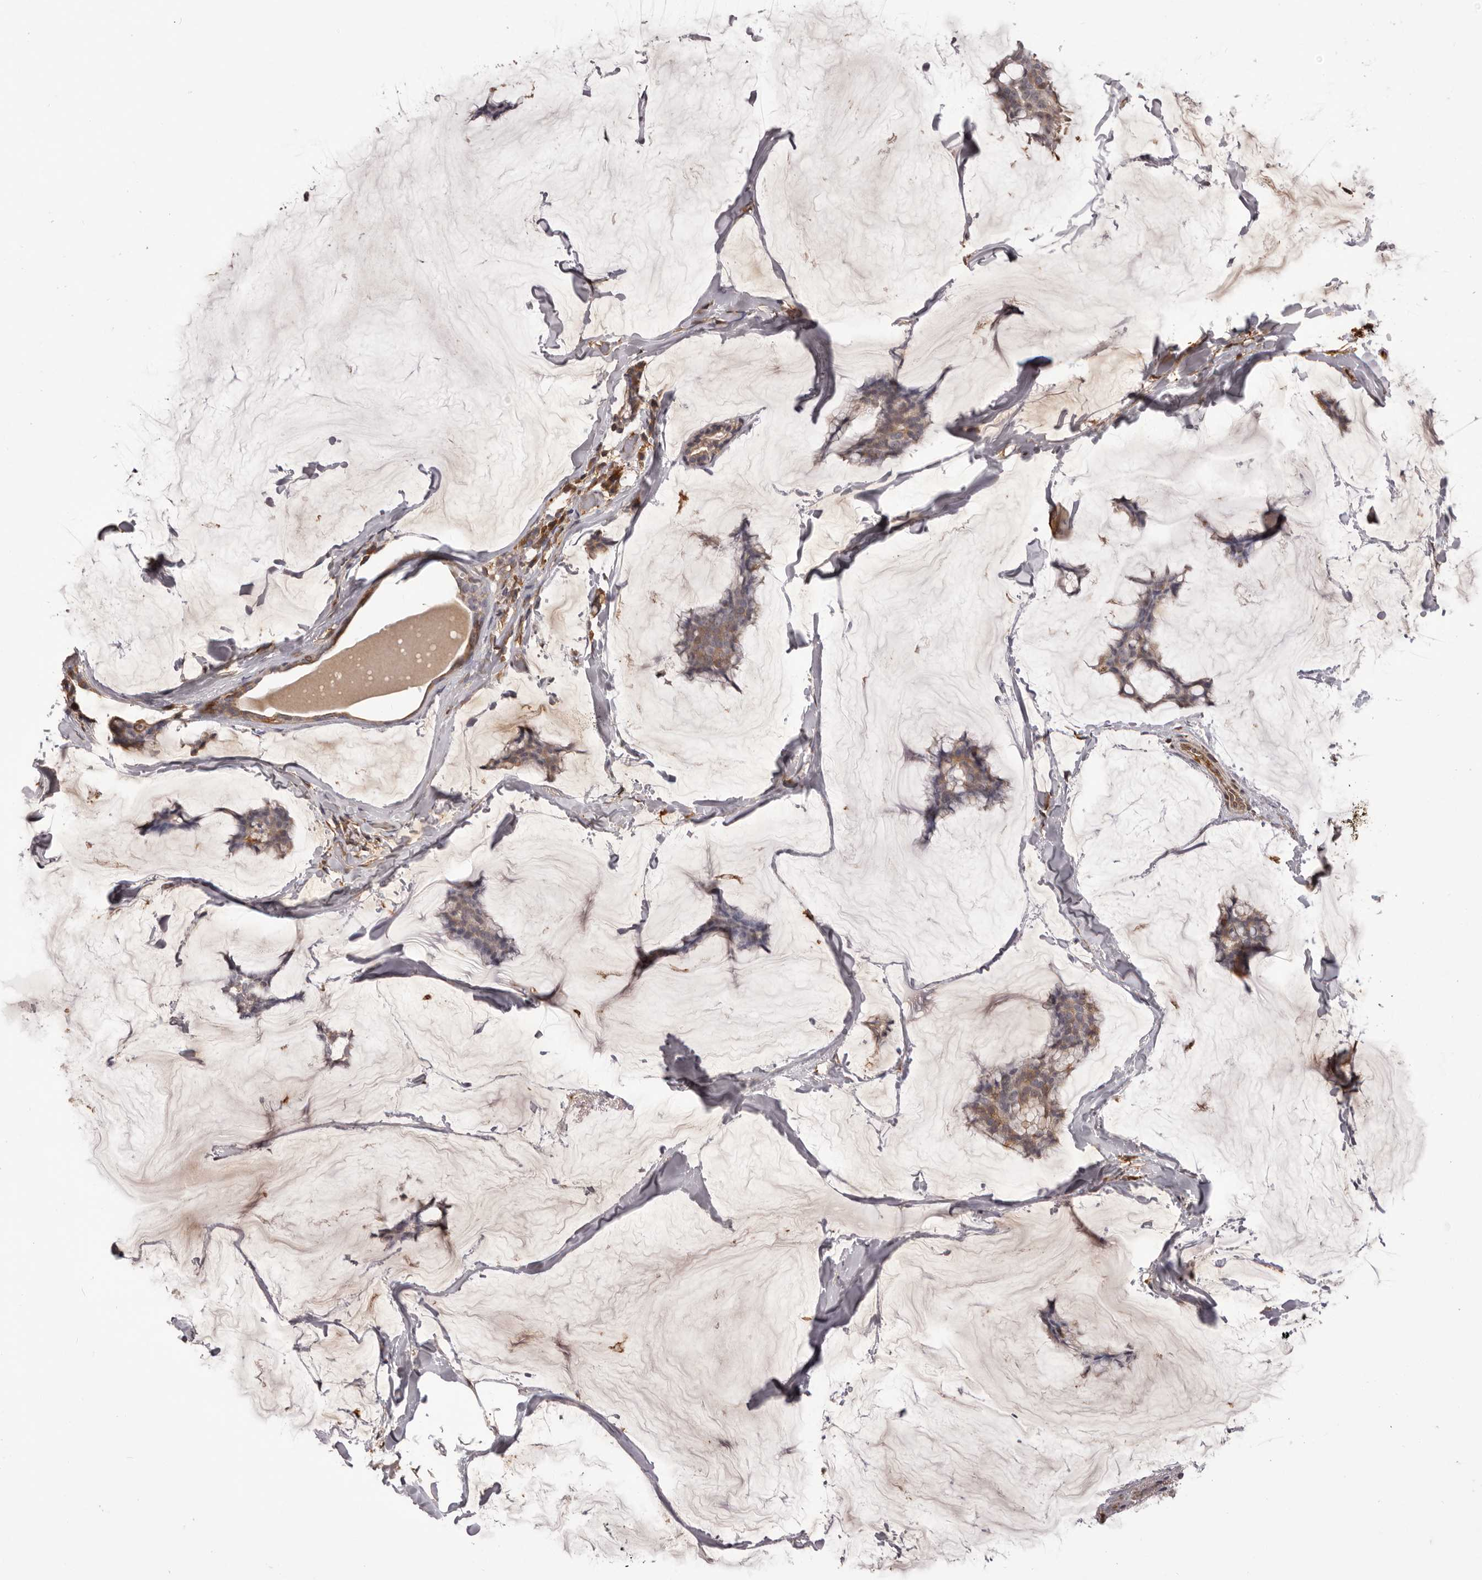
{"staining": {"intensity": "moderate", "quantity": "<25%", "location": "cytoplasmic/membranous"}, "tissue": "breast cancer", "cell_type": "Tumor cells", "image_type": "cancer", "snomed": [{"axis": "morphology", "description": "Duct carcinoma"}, {"axis": "topography", "description": "Breast"}], "caption": "Immunohistochemical staining of human breast cancer demonstrates low levels of moderate cytoplasmic/membranous protein positivity in approximately <25% of tumor cells.", "gene": "OTUD3", "patient": {"sex": "female", "age": 93}}